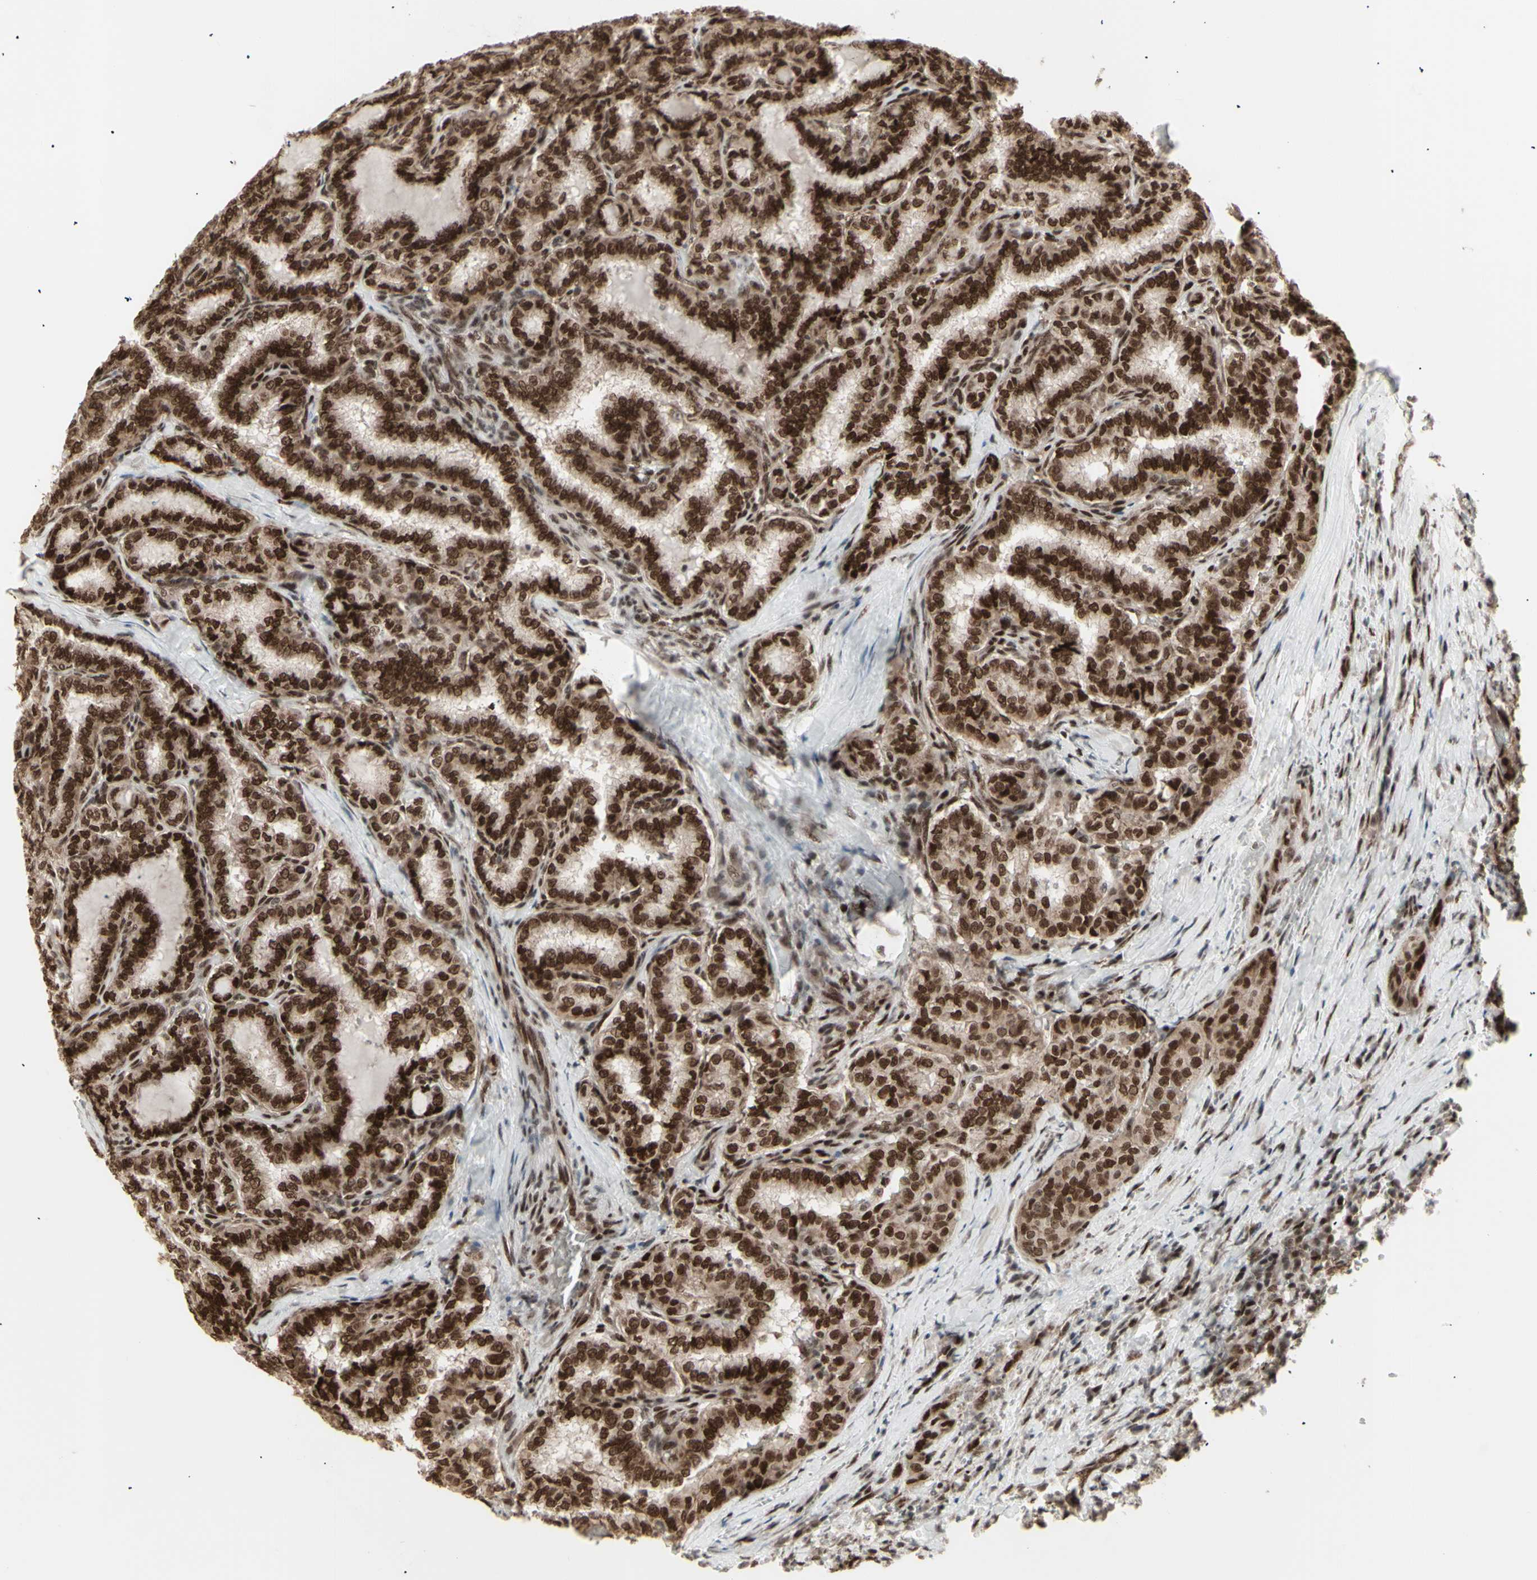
{"staining": {"intensity": "strong", "quantity": ">75%", "location": "cytoplasmic/membranous,nuclear"}, "tissue": "thyroid cancer", "cell_type": "Tumor cells", "image_type": "cancer", "snomed": [{"axis": "morphology", "description": "Normal tissue, NOS"}, {"axis": "morphology", "description": "Papillary adenocarcinoma, NOS"}, {"axis": "topography", "description": "Thyroid gland"}], "caption": "Thyroid cancer (papillary adenocarcinoma) stained for a protein (brown) exhibits strong cytoplasmic/membranous and nuclear positive positivity in approximately >75% of tumor cells.", "gene": "CBX1", "patient": {"sex": "female", "age": 30}}